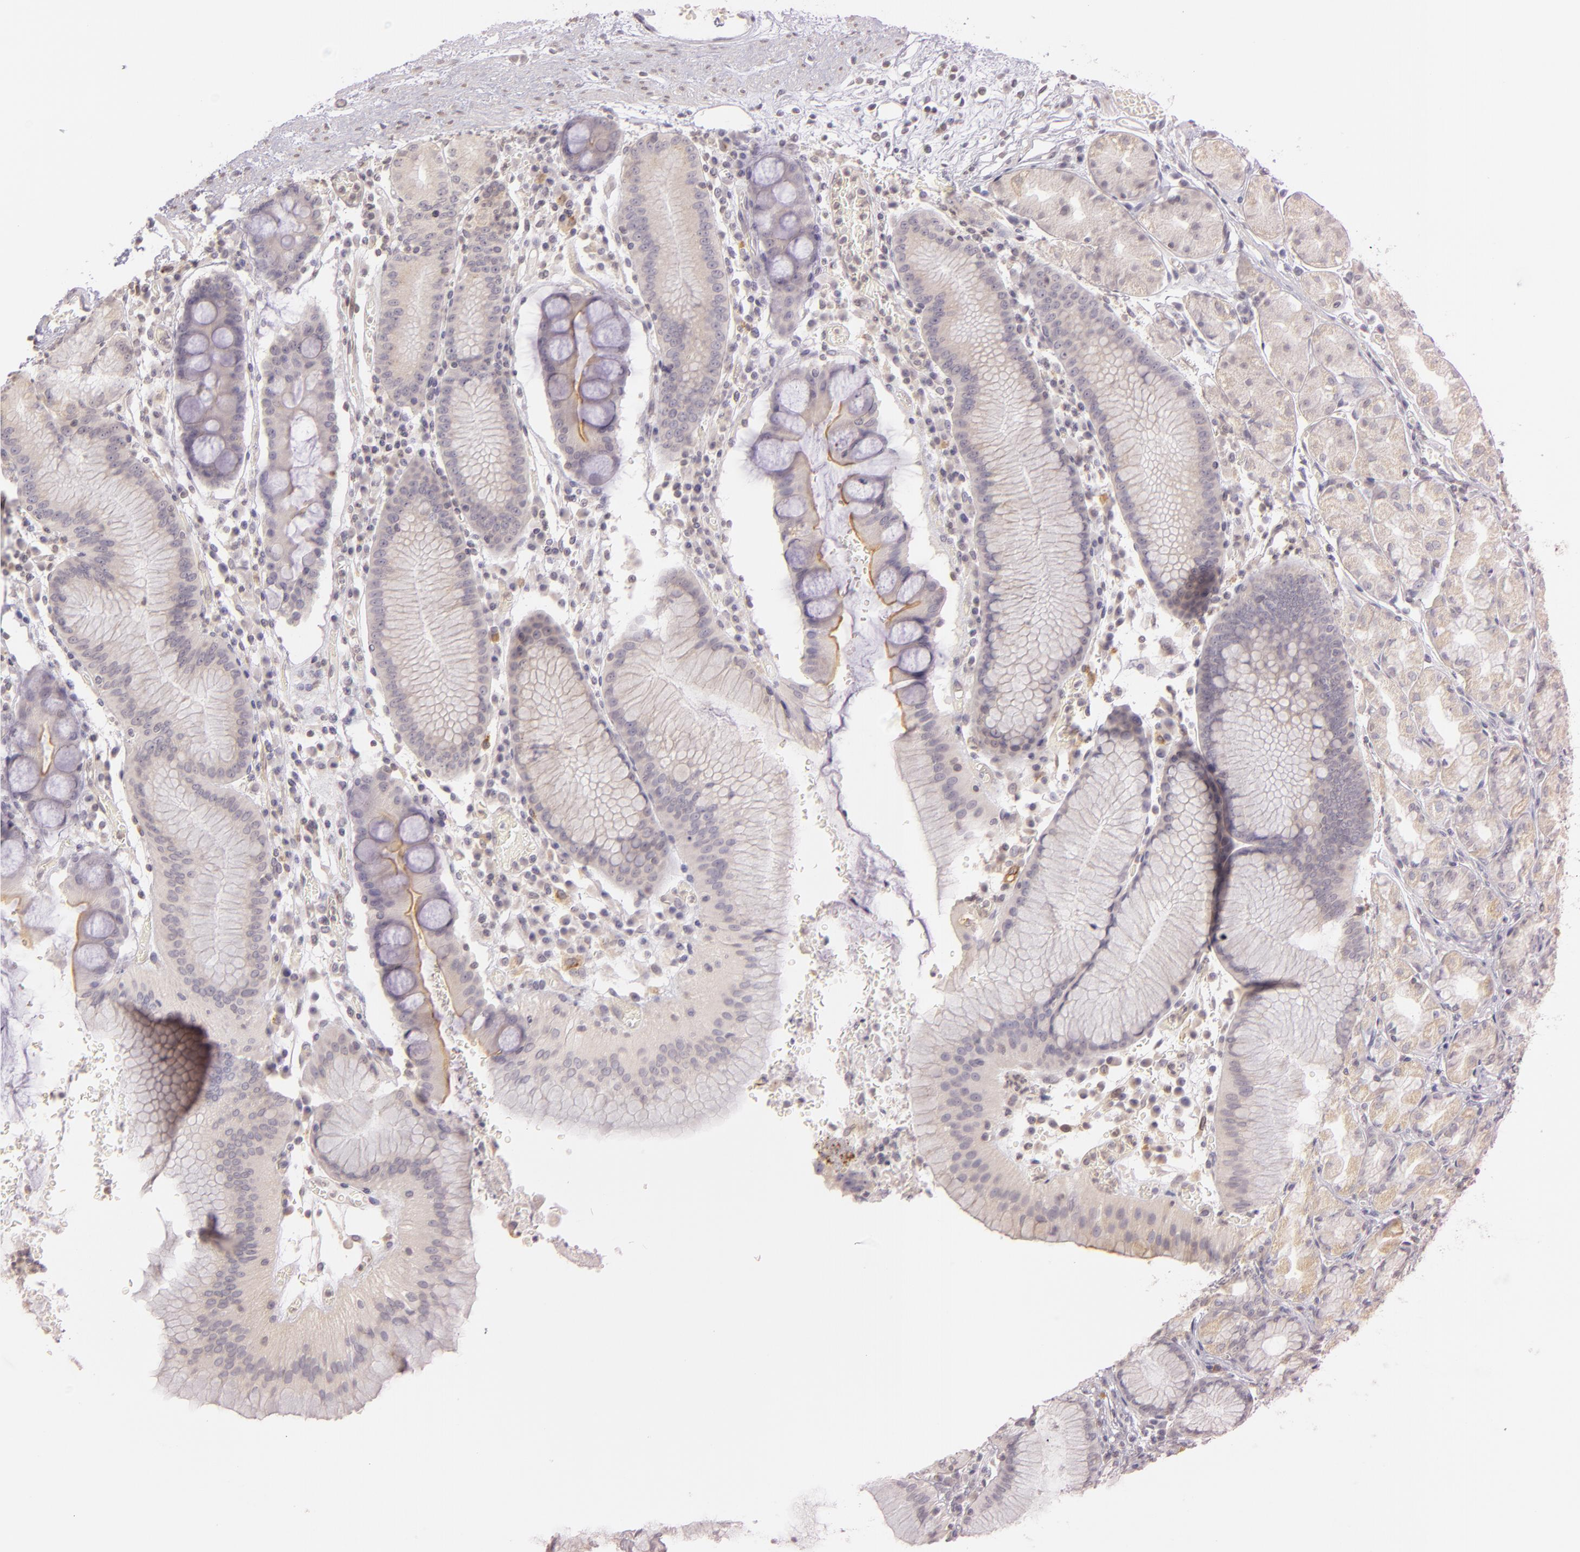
{"staining": {"intensity": "weak", "quantity": ">75%", "location": "cytoplasmic/membranous"}, "tissue": "stomach", "cell_type": "Glandular cells", "image_type": "normal", "snomed": [{"axis": "morphology", "description": "Normal tissue, NOS"}, {"axis": "topography", "description": "Stomach, lower"}], "caption": "IHC of unremarkable stomach shows low levels of weak cytoplasmic/membranous positivity in approximately >75% of glandular cells.", "gene": "LGMN", "patient": {"sex": "female", "age": 73}}